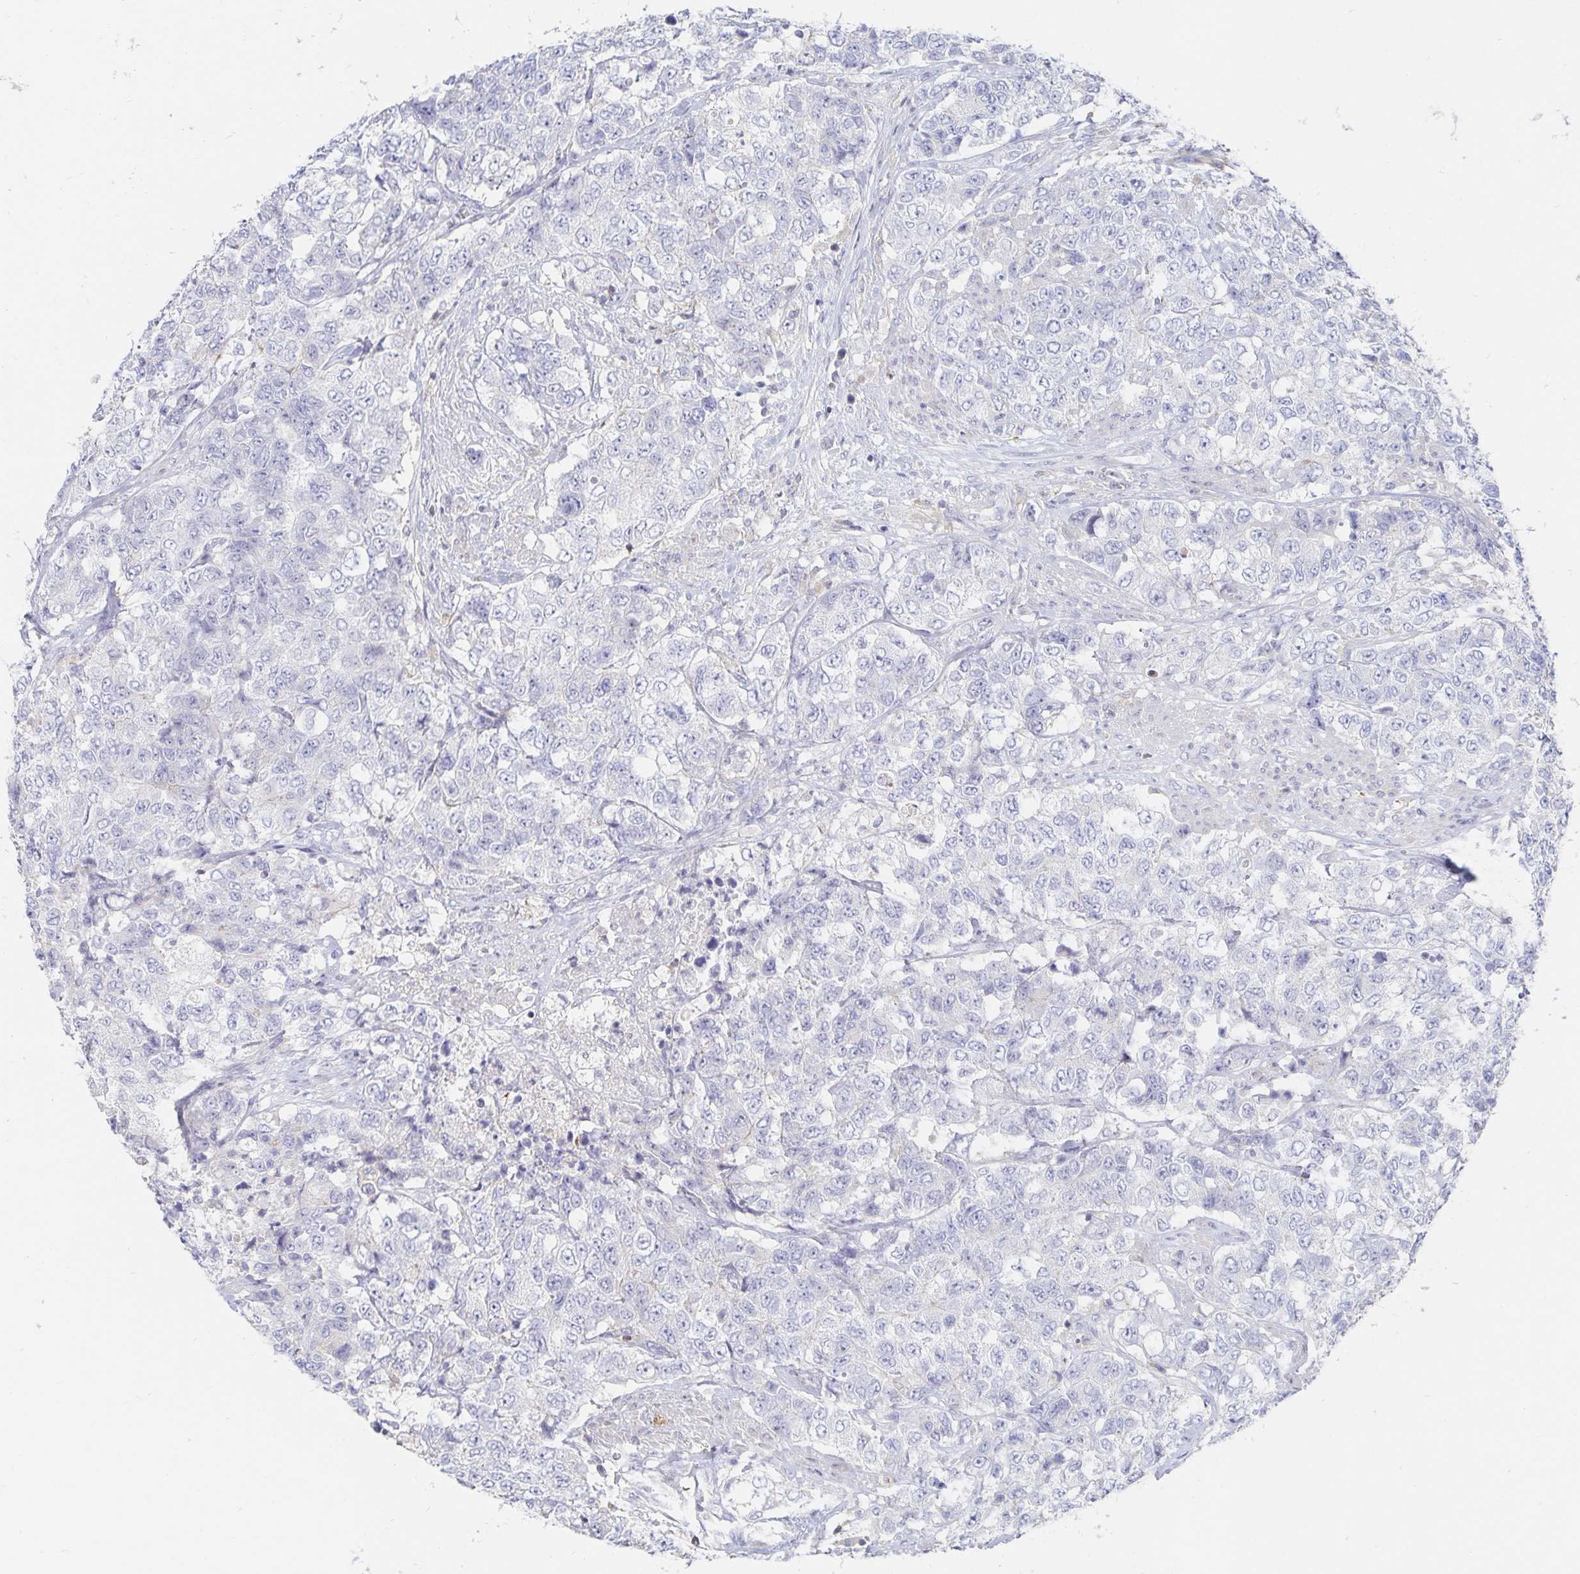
{"staining": {"intensity": "negative", "quantity": "none", "location": "none"}, "tissue": "urothelial cancer", "cell_type": "Tumor cells", "image_type": "cancer", "snomed": [{"axis": "morphology", "description": "Urothelial carcinoma, High grade"}, {"axis": "topography", "description": "Urinary bladder"}], "caption": "Image shows no protein positivity in tumor cells of urothelial carcinoma (high-grade) tissue.", "gene": "PIK3CD", "patient": {"sex": "female", "age": 78}}